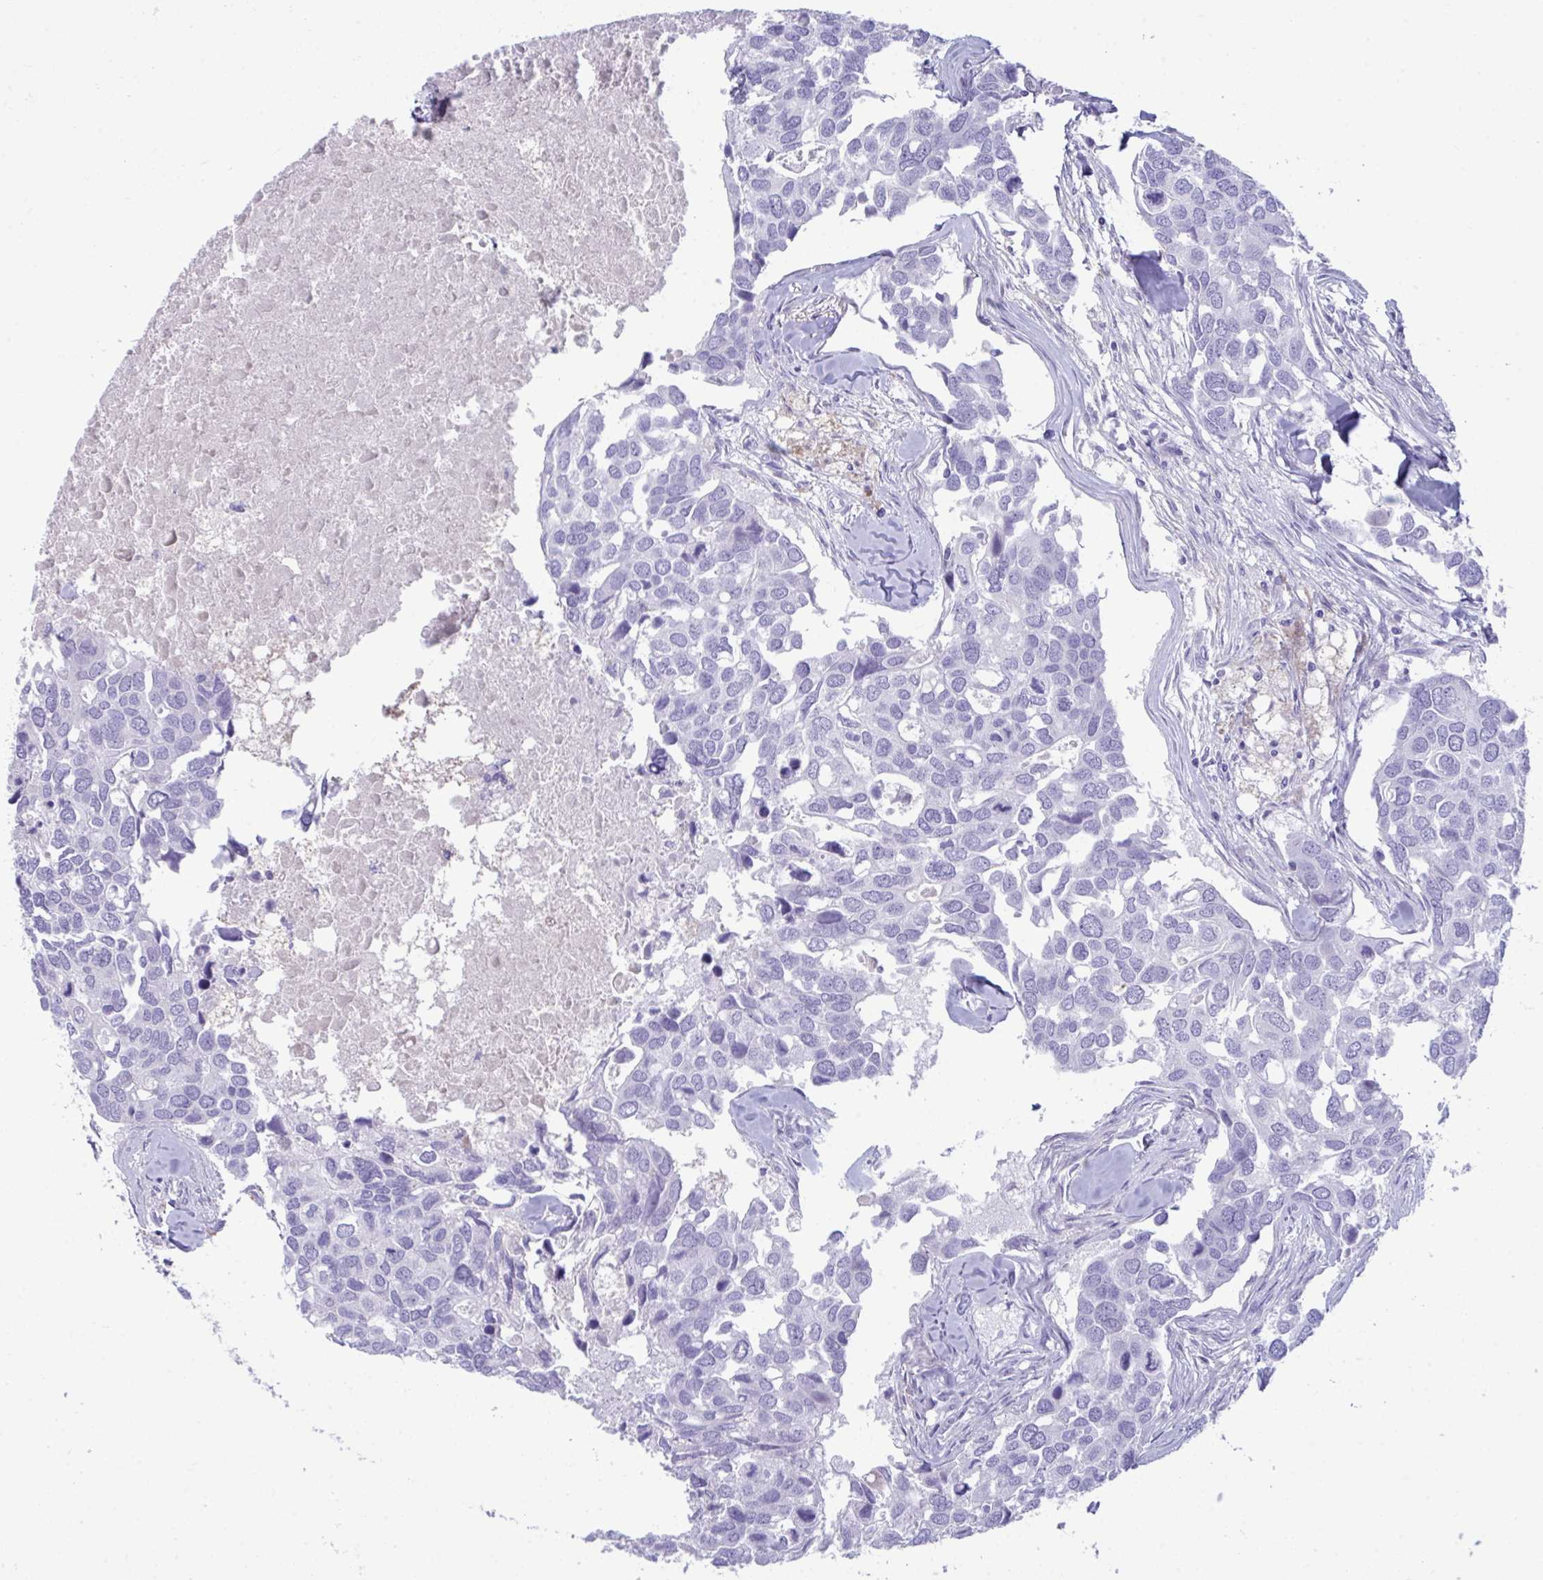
{"staining": {"intensity": "negative", "quantity": "none", "location": "none"}, "tissue": "breast cancer", "cell_type": "Tumor cells", "image_type": "cancer", "snomed": [{"axis": "morphology", "description": "Duct carcinoma"}, {"axis": "topography", "description": "Breast"}], "caption": "IHC histopathology image of neoplastic tissue: breast cancer (intraductal carcinoma) stained with DAB (3,3'-diaminobenzidine) exhibits no significant protein staining in tumor cells.", "gene": "PIGZ", "patient": {"sex": "female", "age": 83}}